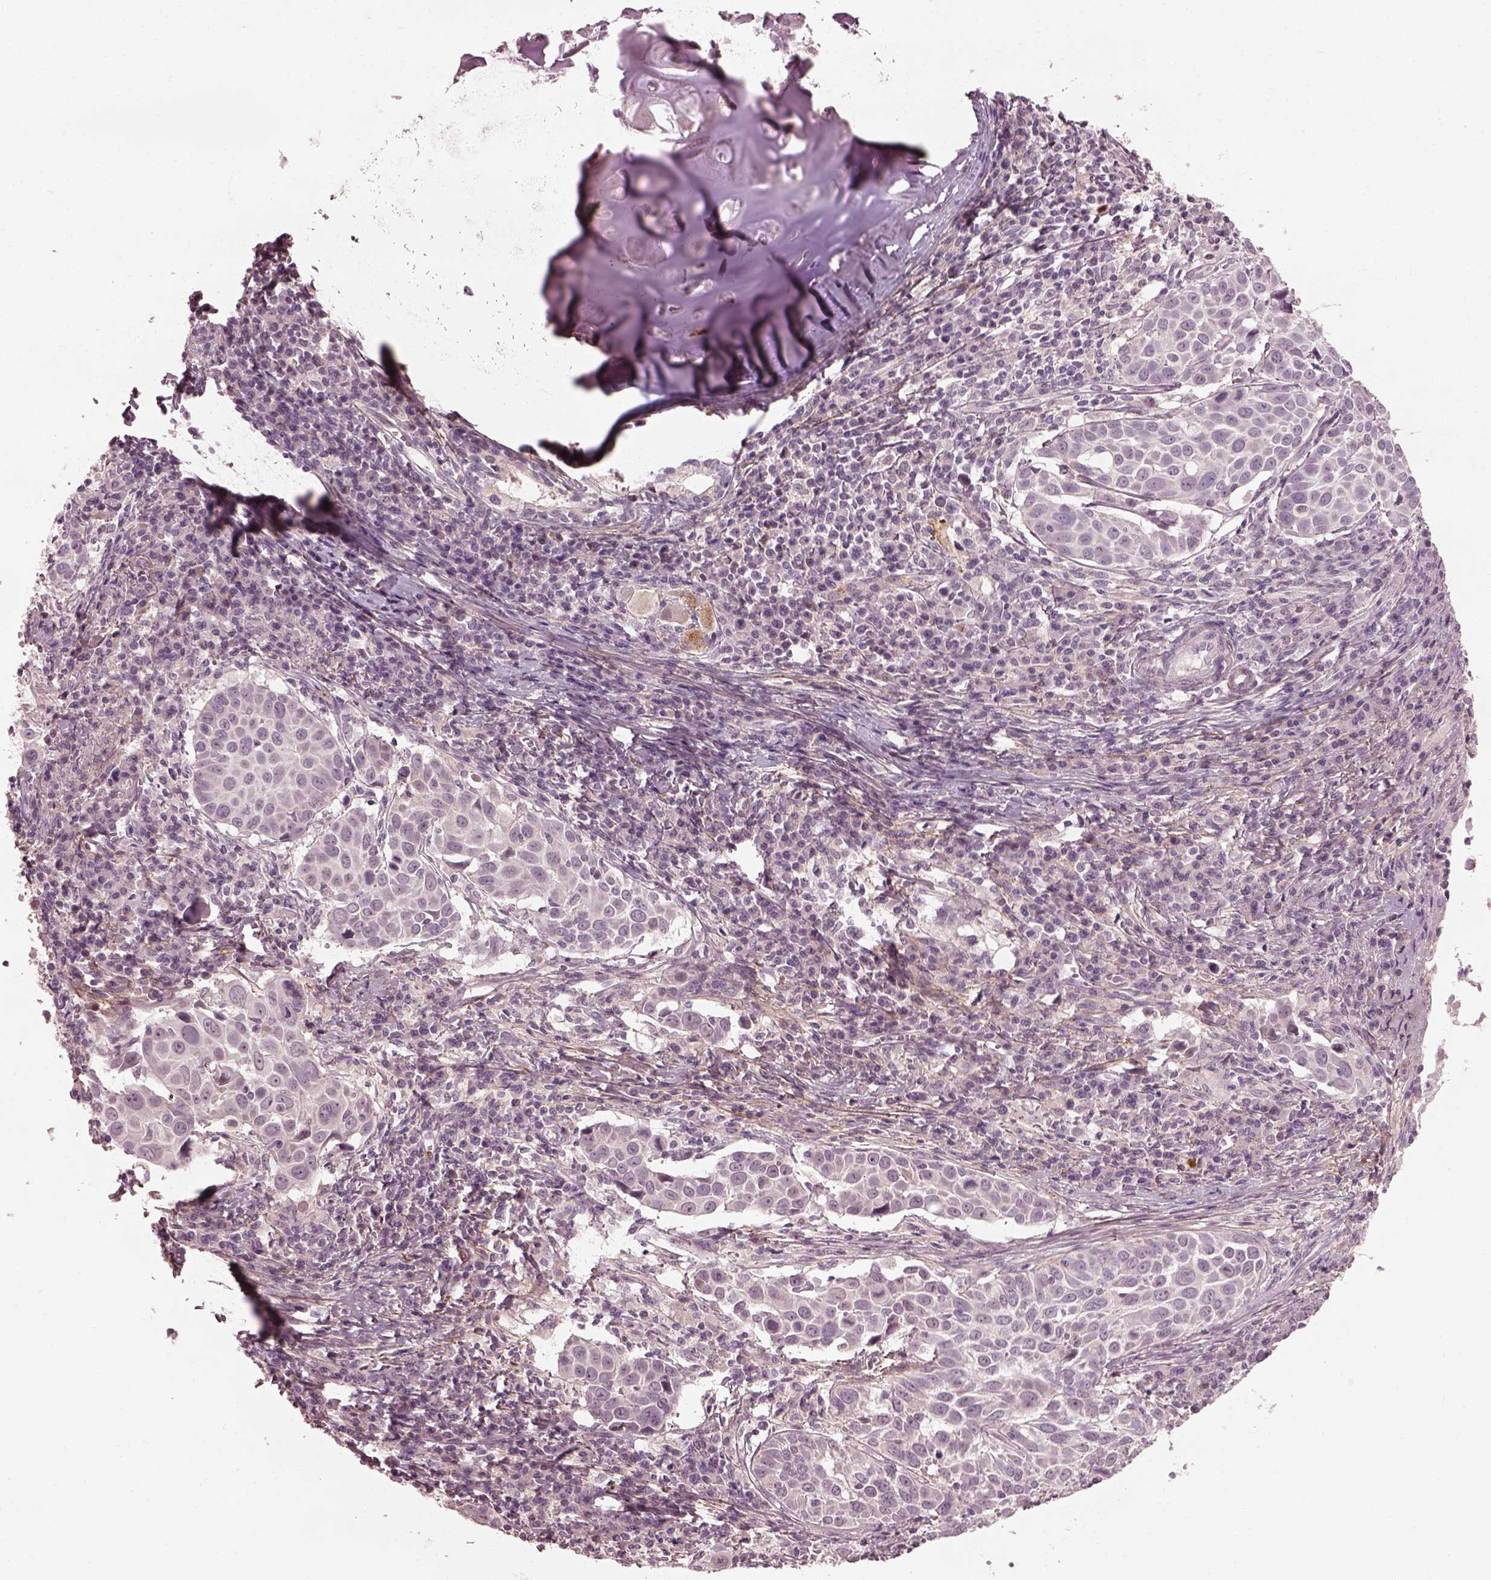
{"staining": {"intensity": "negative", "quantity": "none", "location": "none"}, "tissue": "lung cancer", "cell_type": "Tumor cells", "image_type": "cancer", "snomed": [{"axis": "morphology", "description": "Squamous cell carcinoma, NOS"}, {"axis": "topography", "description": "Lung"}], "caption": "Lung cancer (squamous cell carcinoma) was stained to show a protein in brown. There is no significant staining in tumor cells. (Stains: DAB immunohistochemistry with hematoxylin counter stain, Microscopy: brightfield microscopy at high magnification).", "gene": "EFEMP1", "patient": {"sex": "male", "age": 57}}